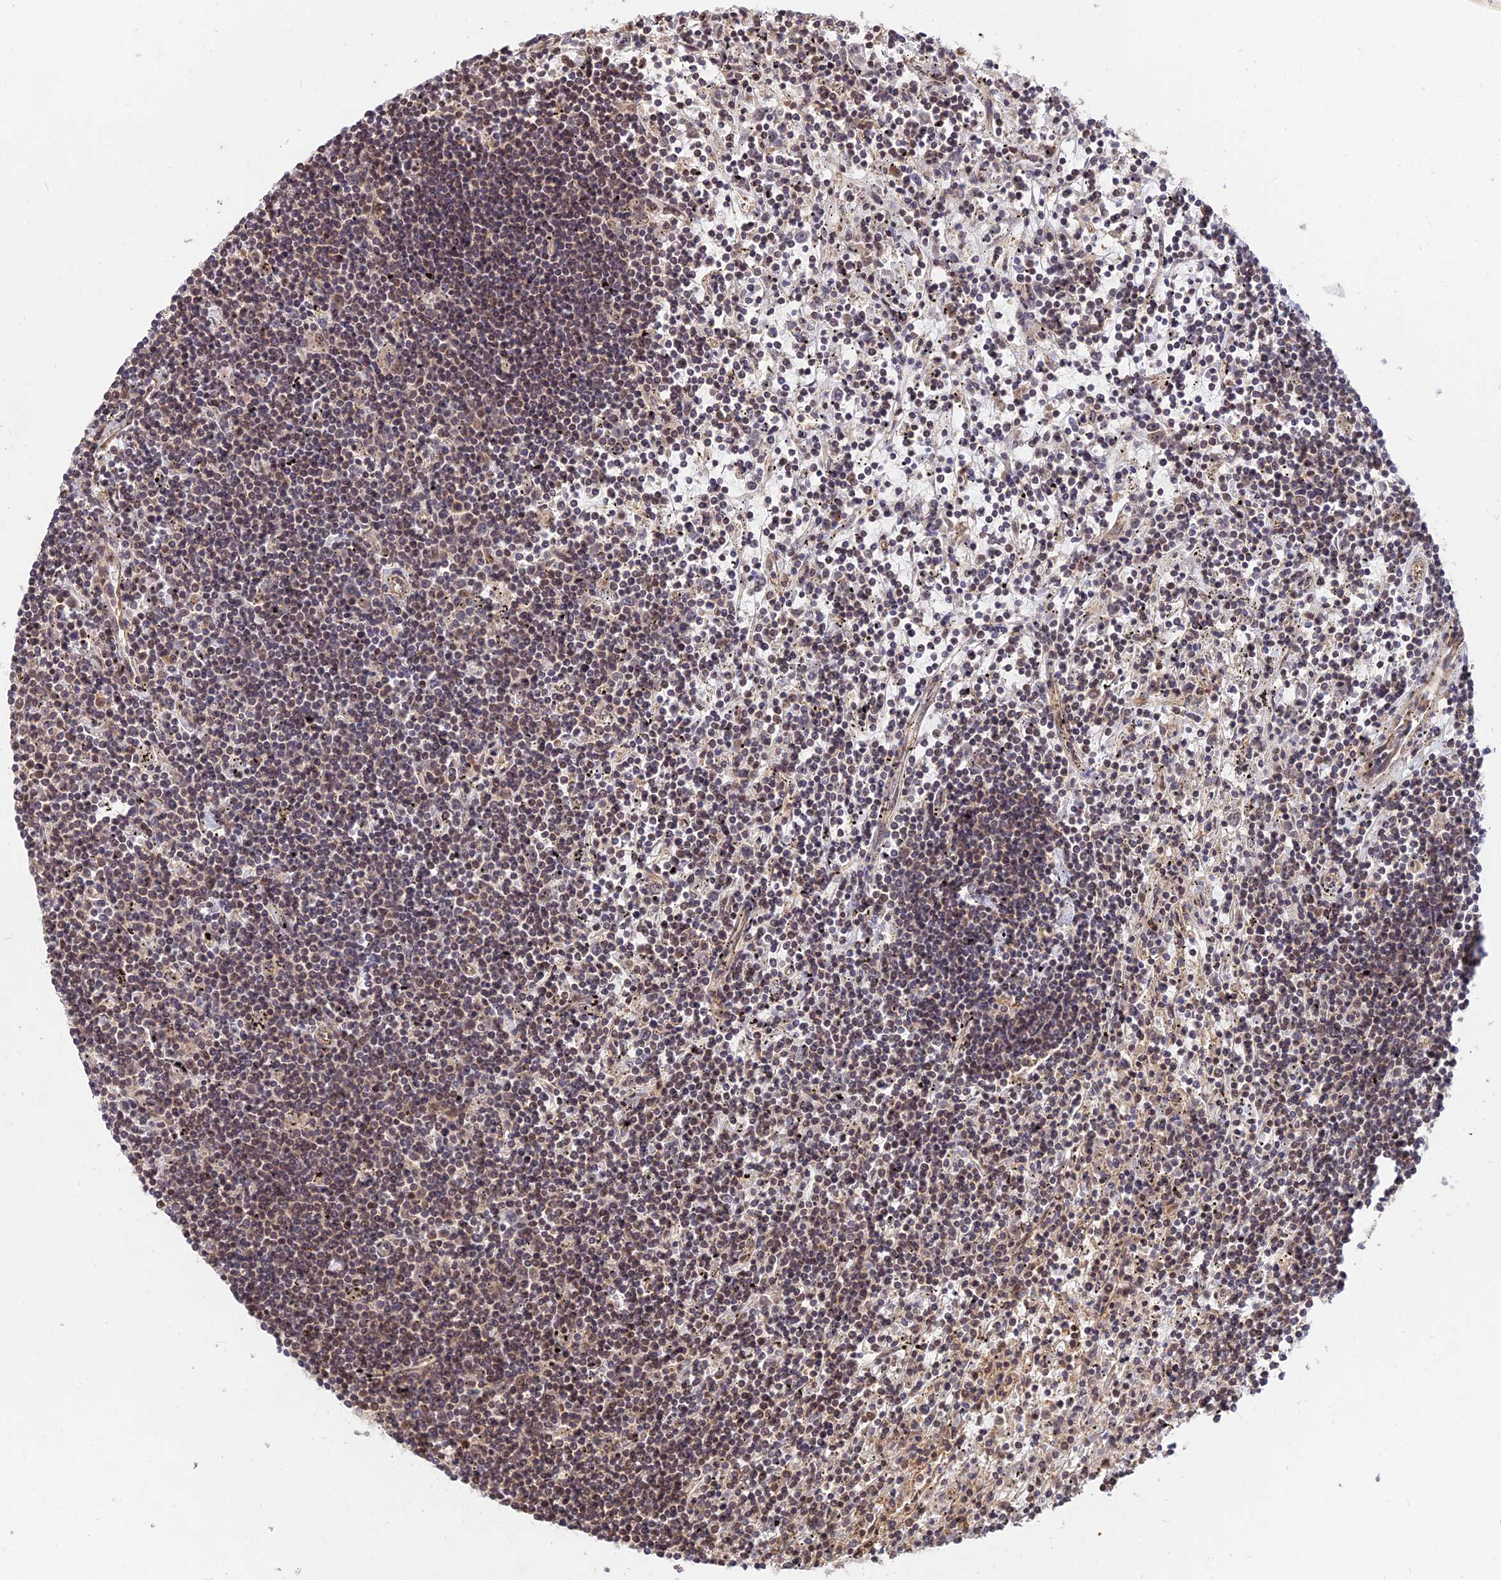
{"staining": {"intensity": "weak", "quantity": "25%-75%", "location": "cytoplasmic/membranous"}, "tissue": "lymphoma", "cell_type": "Tumor cells", "image_type": "cancer", "snomed": [{"axis": "morphology", "description": "Malignant lymphoma, non-Hodgkin's type, Low grade"}, {"axis": "topography", "description": "Spleen"}], "caption": "About 25%-75% of tumor cells in malignant lymphoma, non-Hodgkin's type (low-grade) demonstrate weak cytoplasmic/membranous protein positivity as visualized by brown immunohistochemical staining.", "gene": "WDR41", "patient": {"sex": "male", "age": 76}}